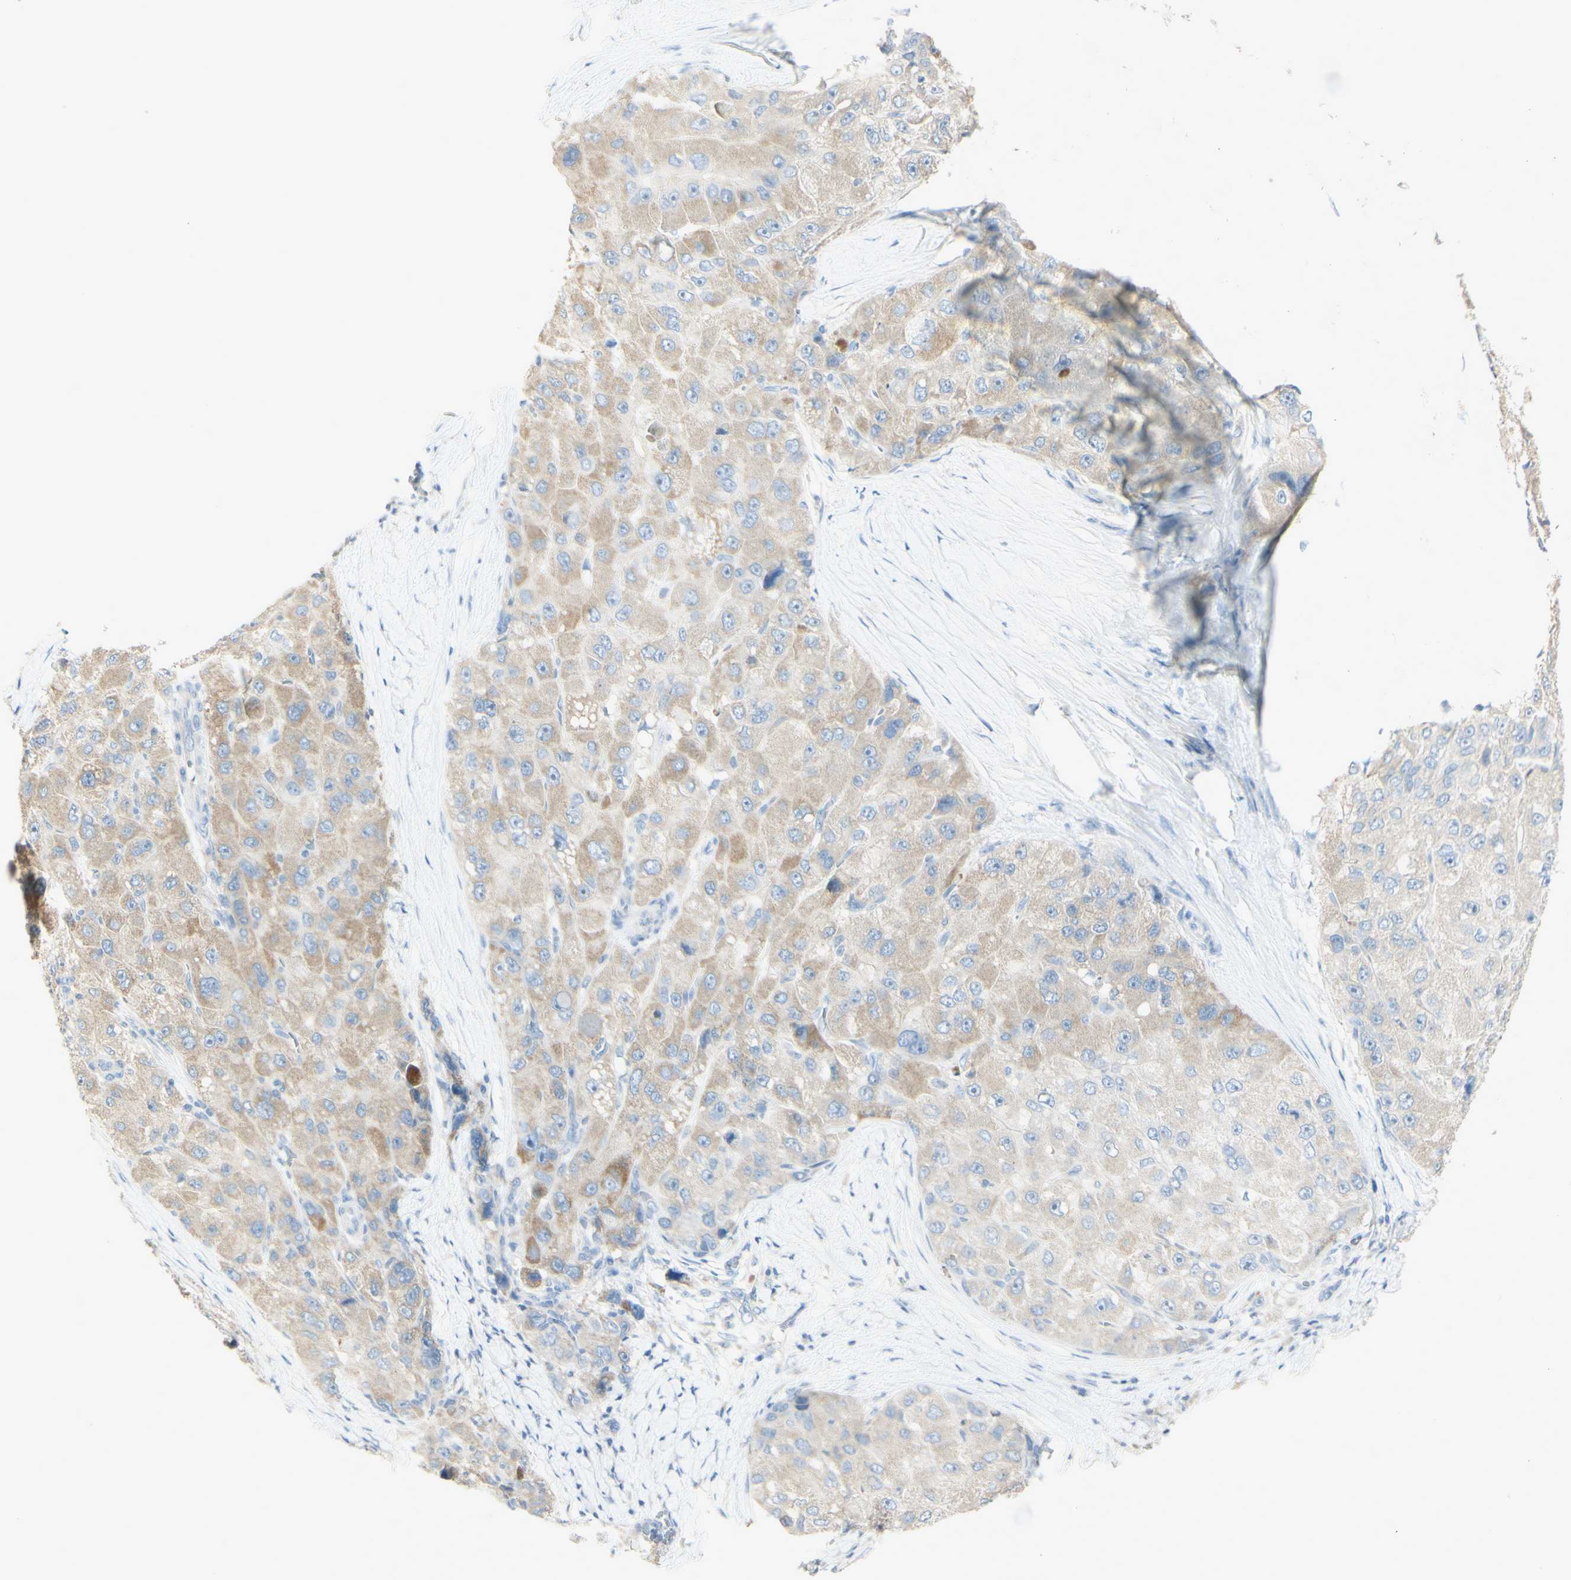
{"staining": {"intensity": "weak", "quantity": "<25%", "location": "cytoplasmic/membranous"}, "tissue": "liver cancer", "cell_type": "Tumor cells", "image_type": "cancer", "snomed": [{"axis": "morphology", "description": "Carcinoma, Hepatocellular, NOS"}, {"axis": "topography", "description": "Liver"}], "caption": "A histopathology image of human liver hepatocellular carcinoma is negative for staining in tumor cells. Nuclei are stained in blue.", "gene": "ART3", "patient": {"sex": "male", "age": 80}}